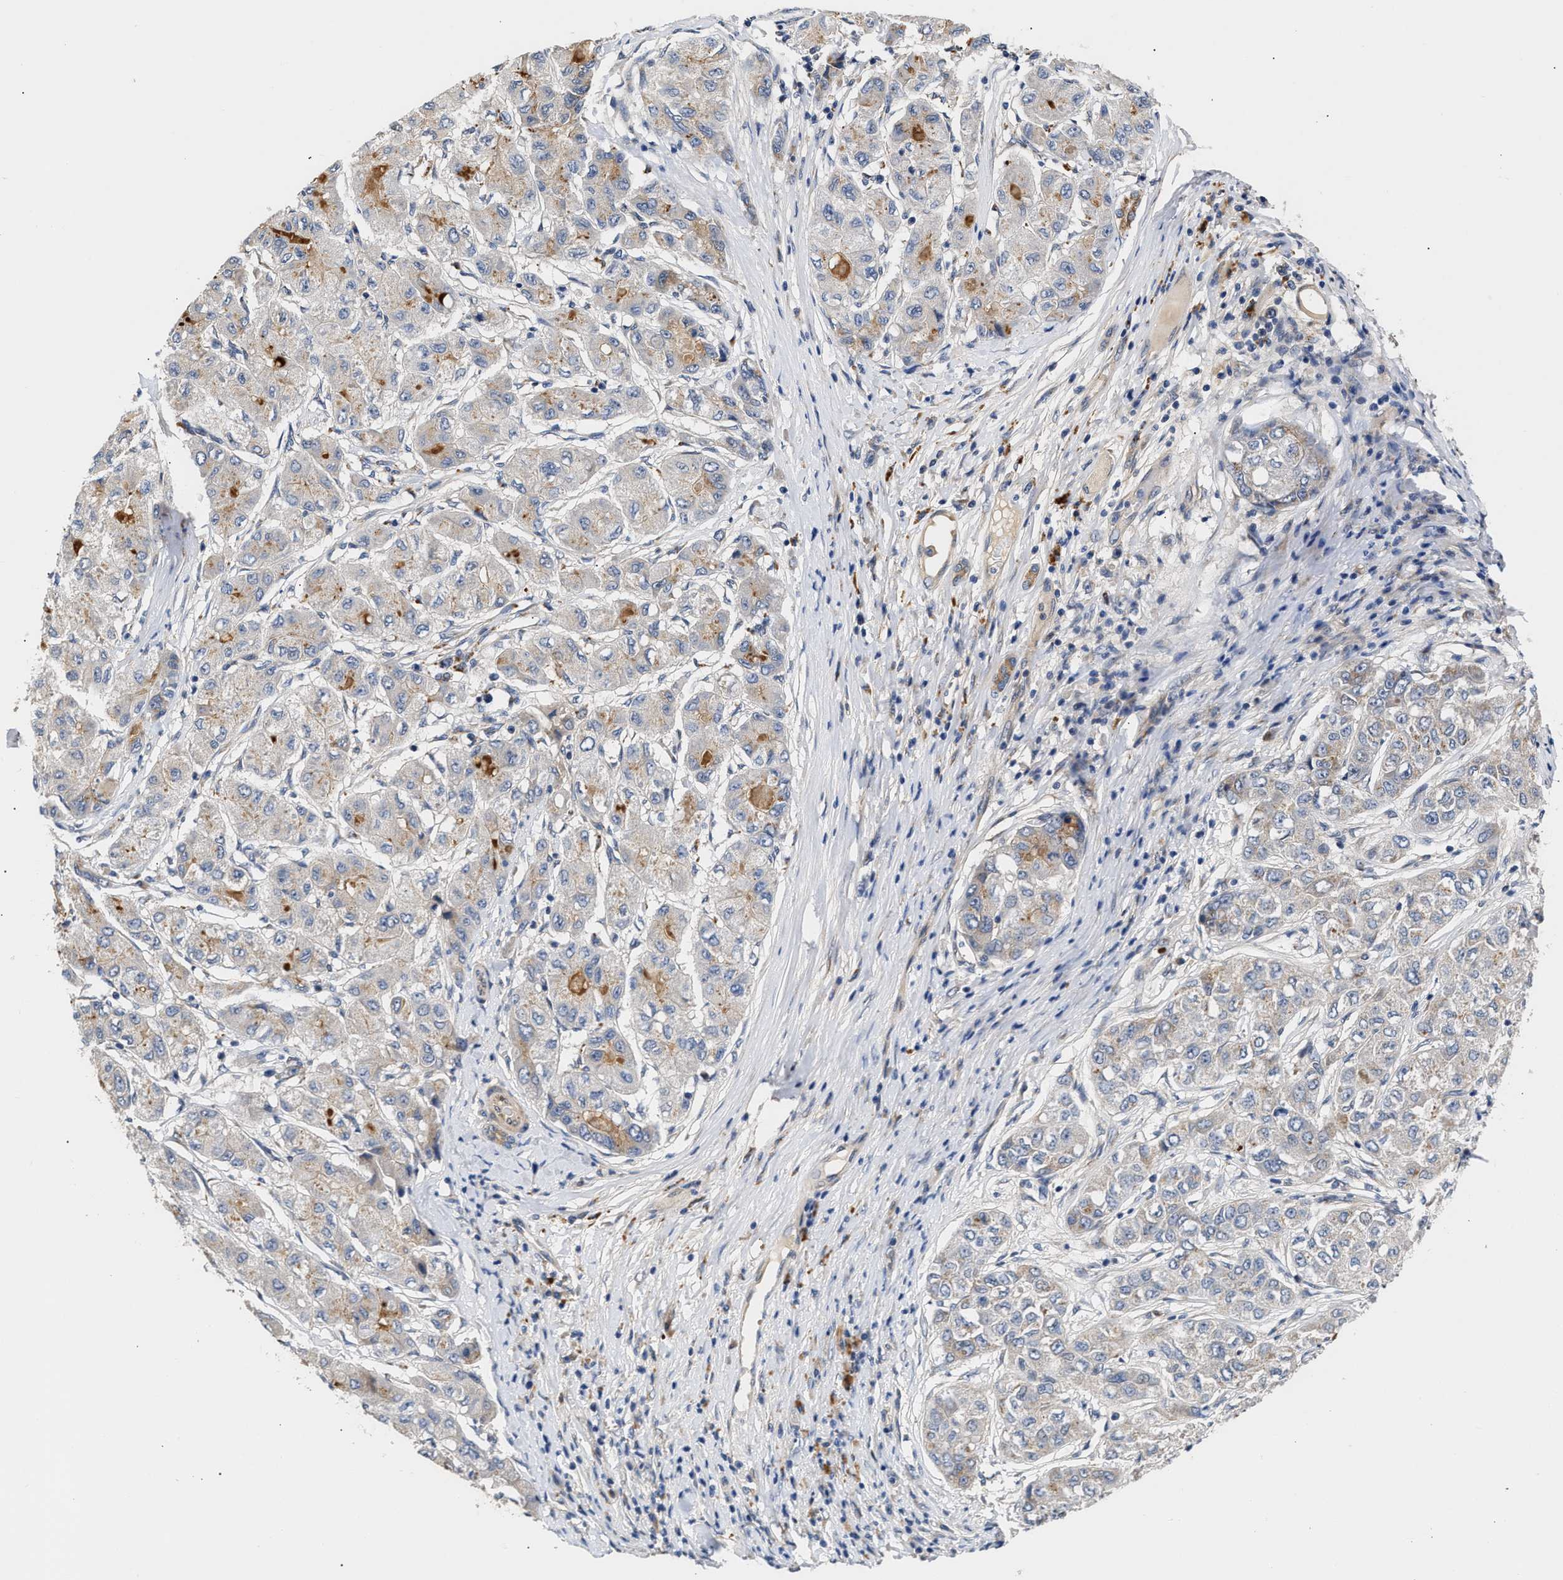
{"staining": {"intensity": "moderate", "quantity": "<25%", "location": "cytoplasmic/membranous"}, "tissue": "liver cancer", "cell_type": "Tumor cells", "image_type": "cancer", "snomed": [{"axis": "morphology", "description": "Carcinoma, Hepatocellular, NOS"}, {"axis": "topography", "description": "Liver"}], "caption": "Immunohistochemistry of liver cancer (hepatocellular carcinoma) reveals low levels of moderate cytoplasmic/membranous staining in approximately <25% of tumor cells. (Brightfield microscopy of DAB IHC at high magnification).", "gene": "CCDC146", "patient": {"sex": "male", "age": 80}}